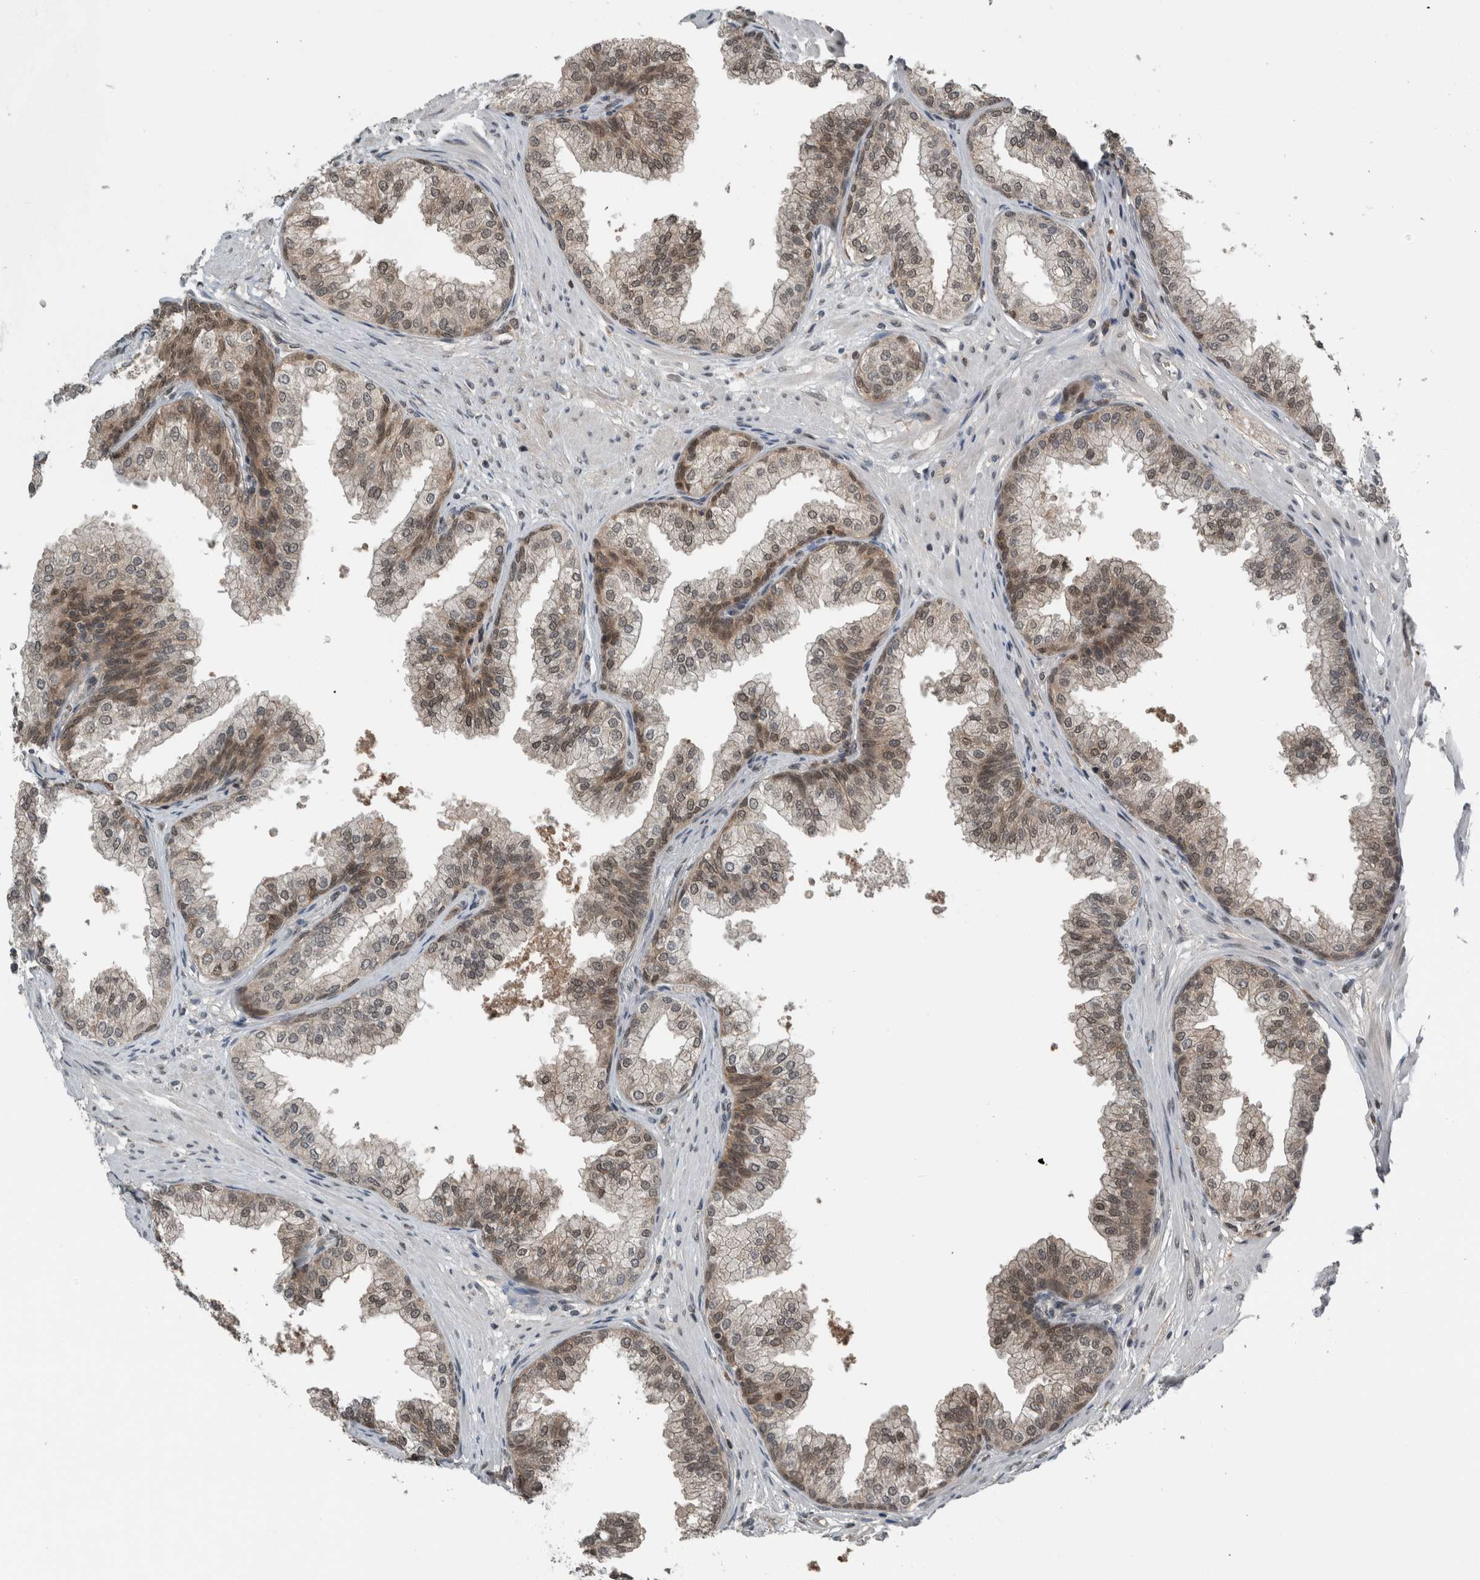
{"staining": {"intensity": "weak", "quantity": ">75%", "location": "cytoplasmic/membranous,nuclear"}, "tissue": "prostate", "cell_type": "Glandular cells", "image_type": "normal", "snomed": [{"axis": "morphology", "description": "Normal tissue, NOS"}, {"axis": "morphology", "description": "Urothelial carcinoma, Low grade"}, {"axis": "topography", "description": "Urinary bladder"}, {"axis": "topography", "description": "Prostate"}], "caption": "Brown immunohistochemical staining in unremarkable human prostate displays weak cytoplasmic/membranous,nuclear staining in about >75% of glandular cells. The protein of interest is stained brown, and the nuclei are stained in blue (DAB (3,3'-diaminobenzidine) IHC with brightfield microscopy, high magnification).", "gene": "SPAG7", "patient": {"sex": "male", "age": 60}}